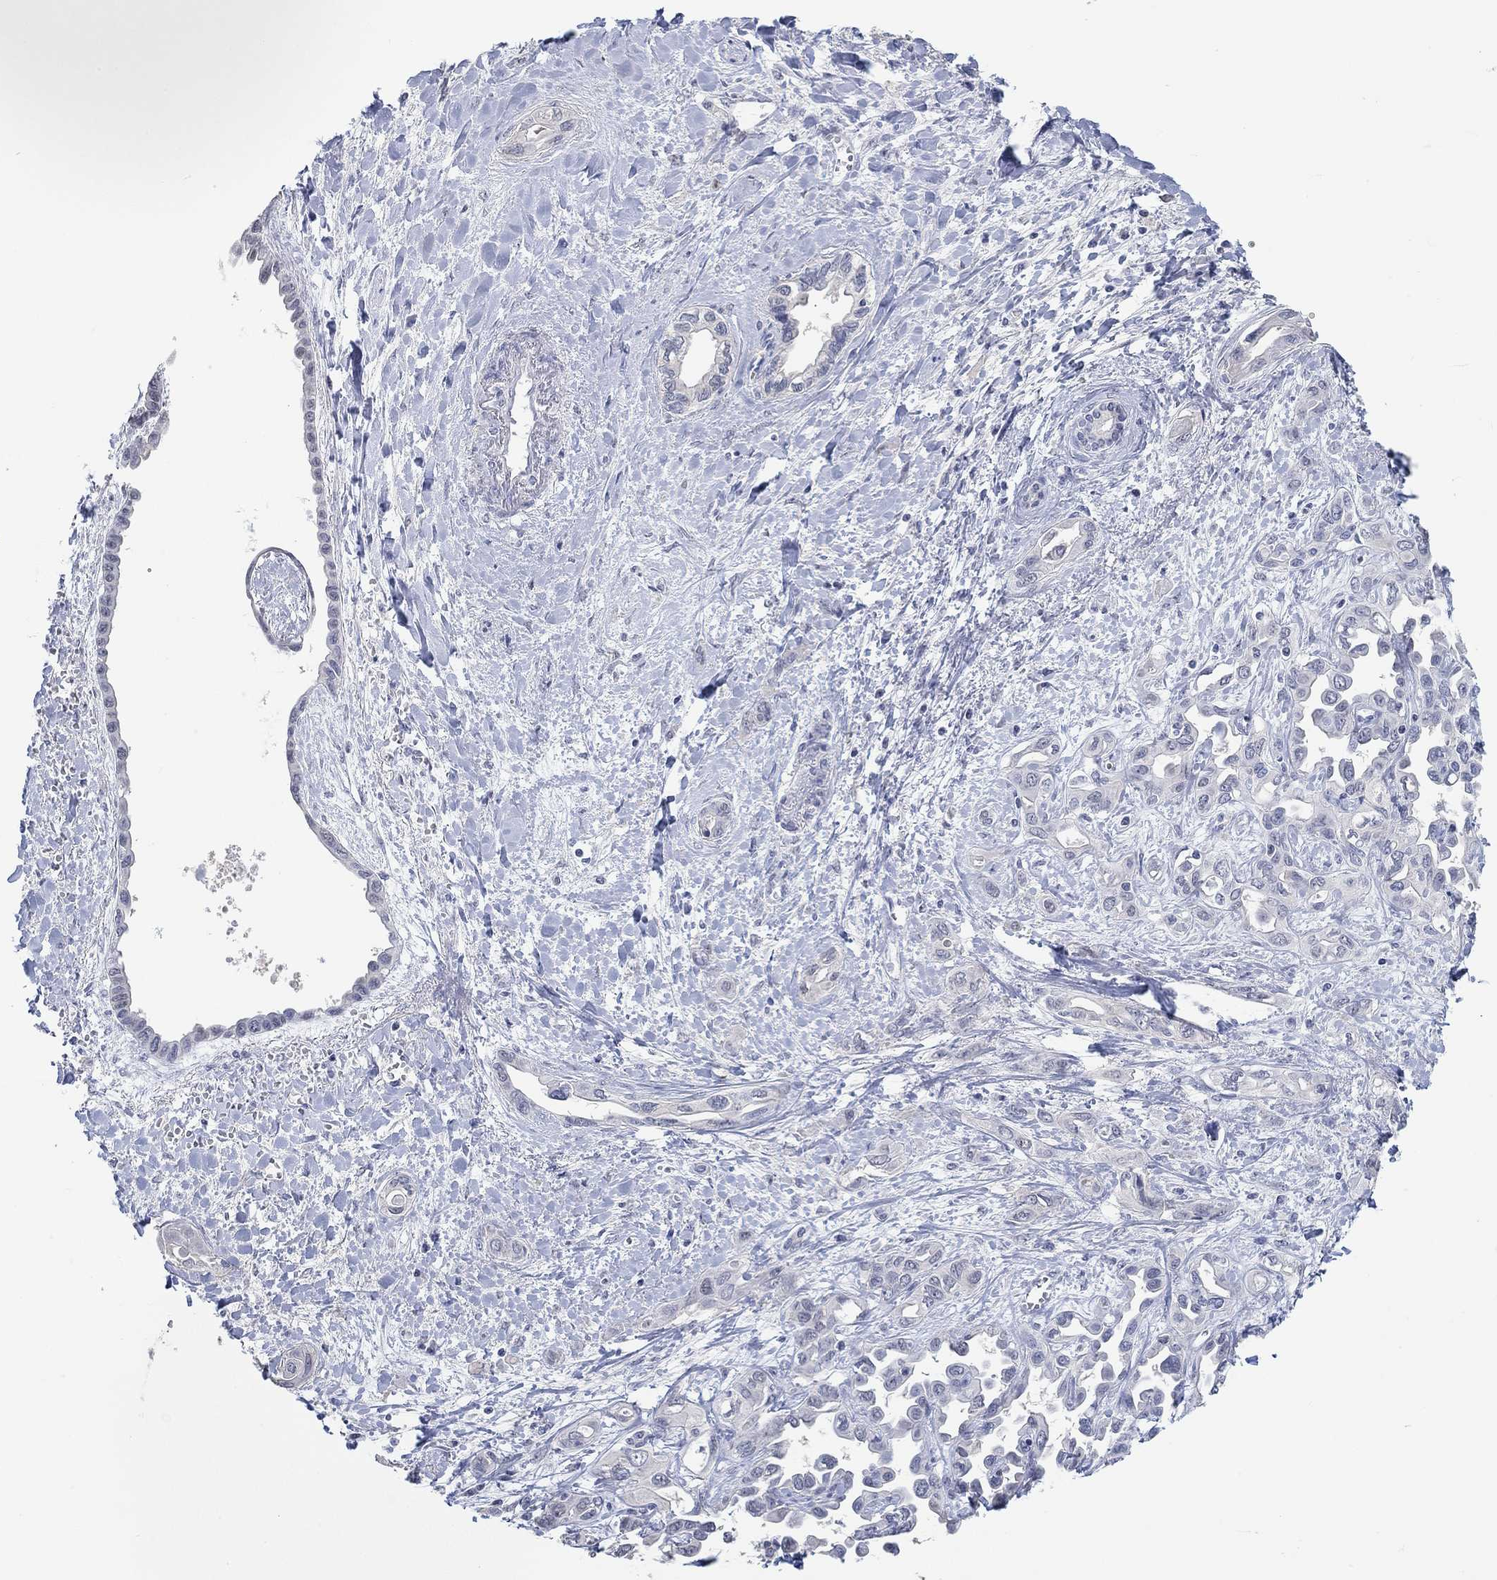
{"staining": {"intensity": "negative", "quantity": "none", "location": "none"}, "tissue": "liver cancer", "cell_type": "Tumor cells", "image_type": "cancer", "snomed": [{"axis": "morphology", "description": "Cholangiocarcinoma"}, {"axis": "topography", "description": "Liver"}], "caption": "There is no significant staining in tumor cells of liver cholangiocarcinoma.", "gene": "PNMA5", "patient": {"sex": "female", "age": 64}}